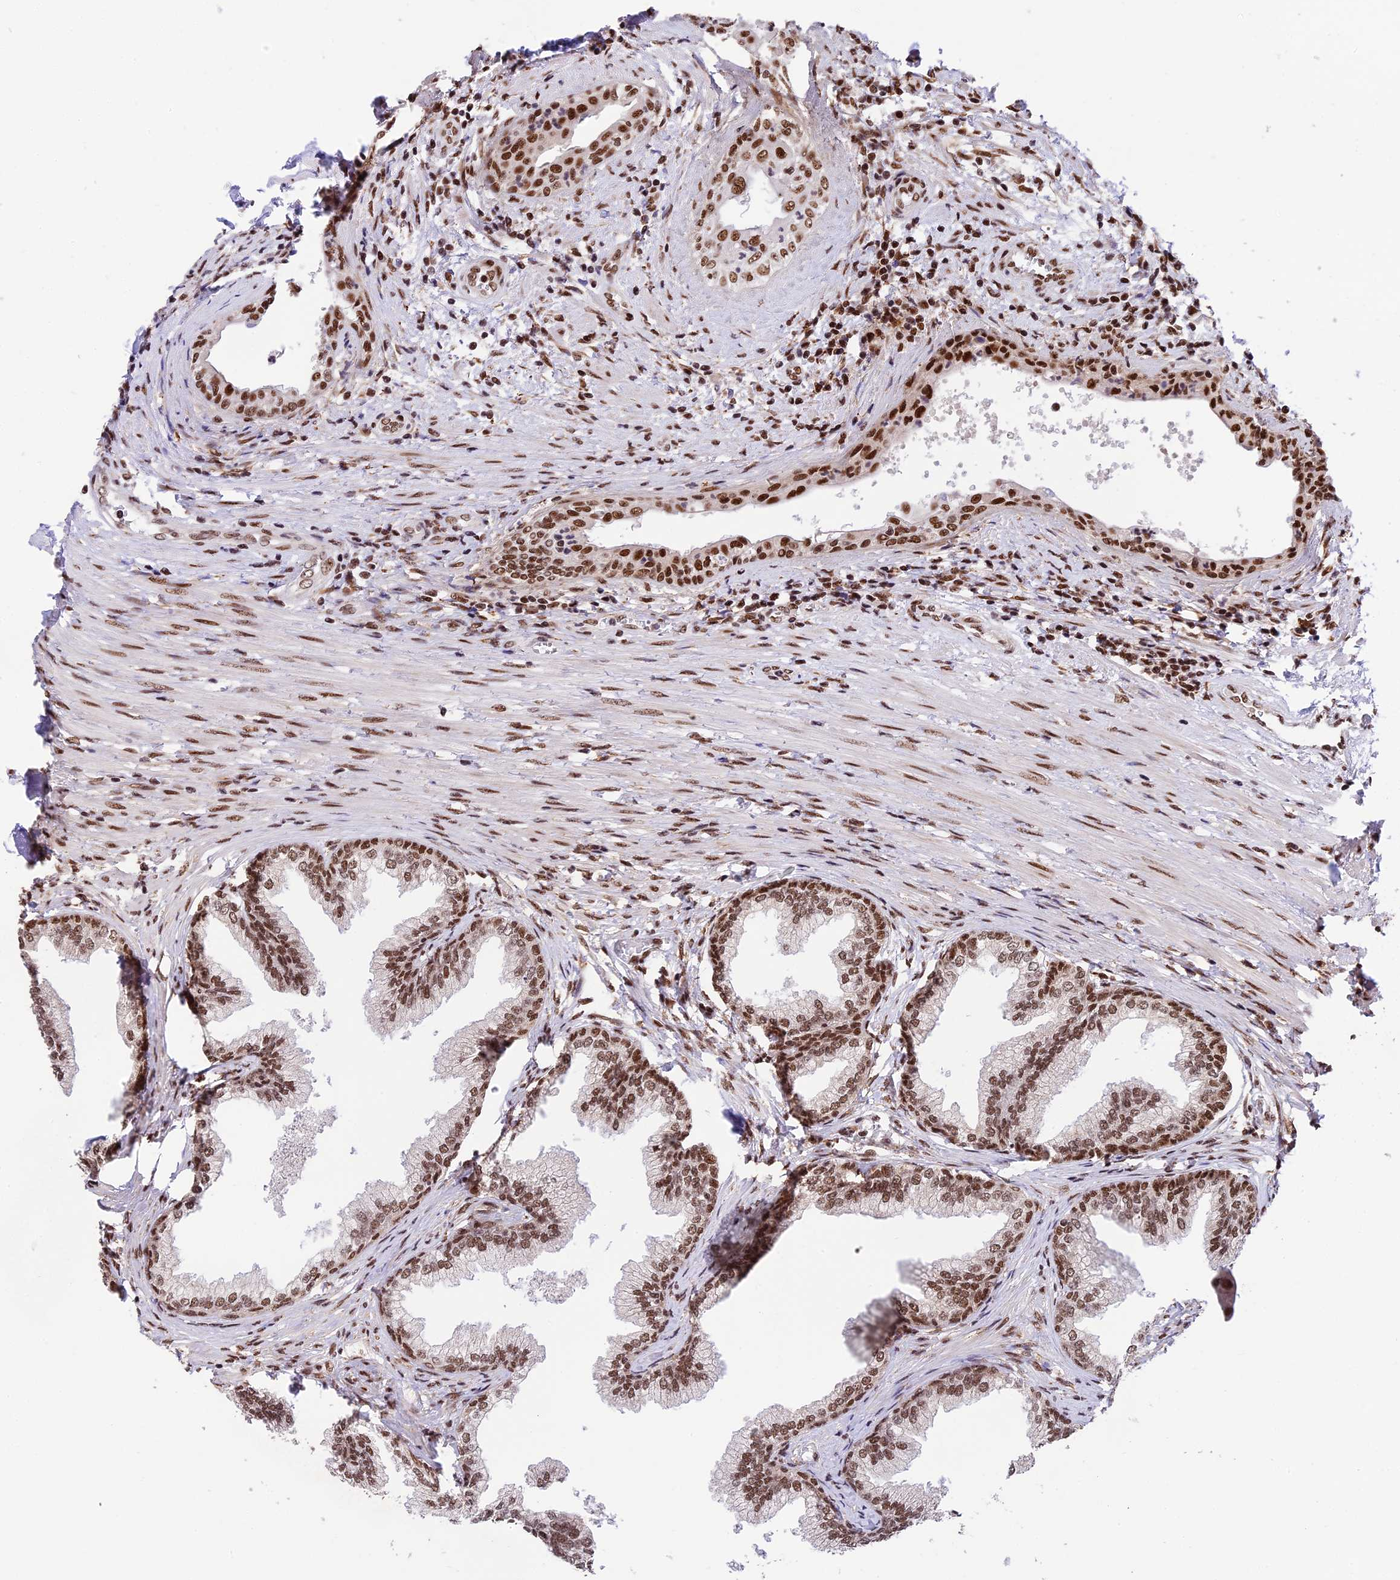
{"staining": {"intensity": "strong", "quantity": ">75%", "location": "nuclear"}, "tissue": "prostate", "cell_type": "Glandular cells", "image_type": "normal", "snomed": [{"axis": "morphology", "description": "Normal tissue, NOS"}, {"axis": "topography", "description": "Prostate"}], "caption": "Immunohistochemistry (IHC) of normal human prostate shows high levels of strong nuclear staining in about >75% of glandular cells. The staining is performed using DAB brown chromogen to label protein expression. The nuclei are counter-stained blue using hematoxylin.", "gene": "RAMACL", "patient": {"sex": "male", "age": 76}}